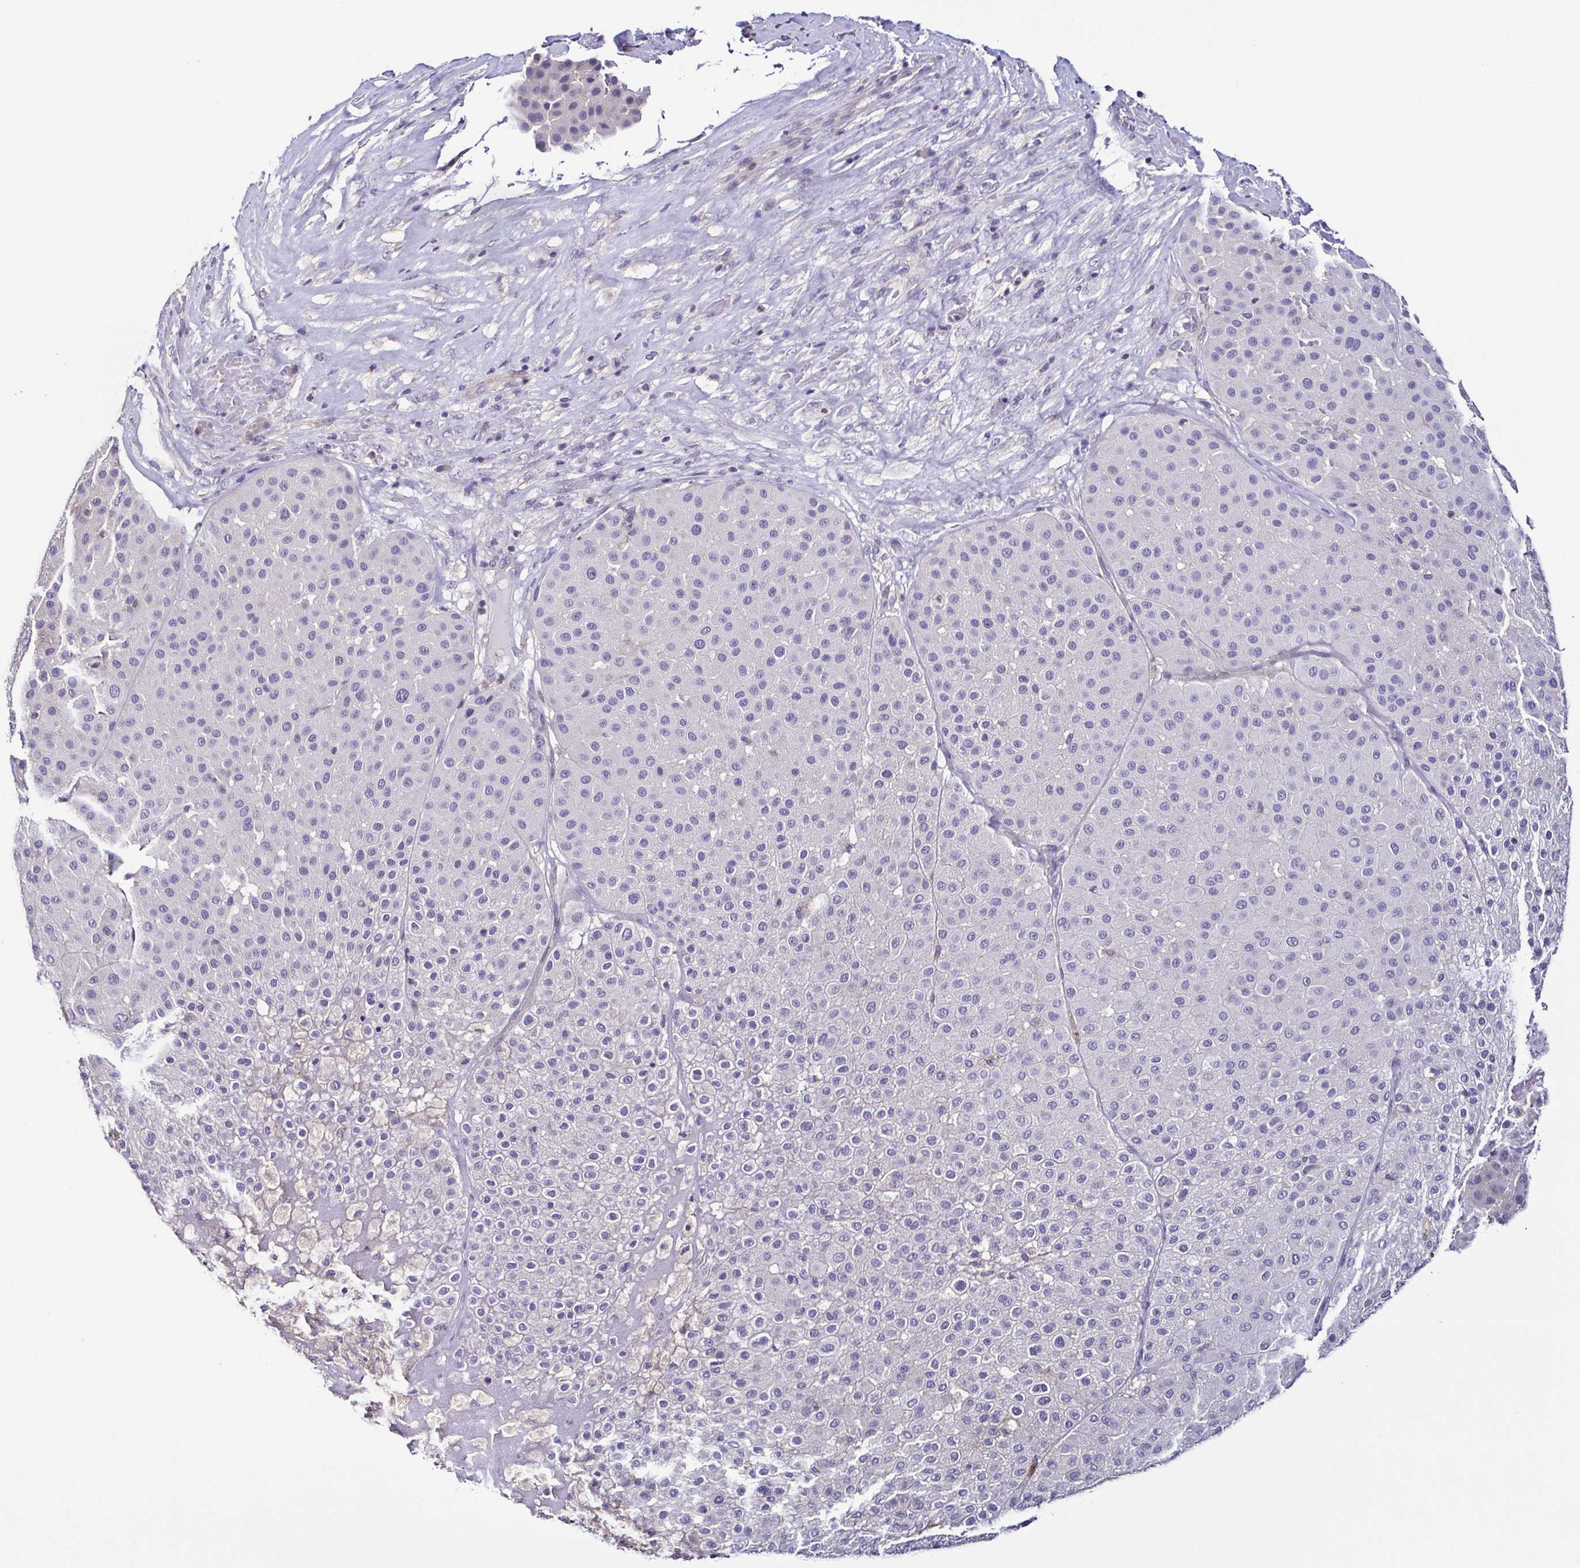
{"staining": {"intensity": "negative", "quantity": "none", "location": "none"}, "tissue": "melanoma", "cell_type": "Tumor cells", "image_type": "cancer", "snomed": [{"axis": "morphology", "description": "Malignant melanoma, Metastatic site"}, {"axis": "topography", "description": "Smooth muscle"}], "caption": "Tumor cells show no significant protein staining in malignant melanoma (metastatic site).", "gene": "TNNT2", "patient": {"sex": "male", "age": 41}}